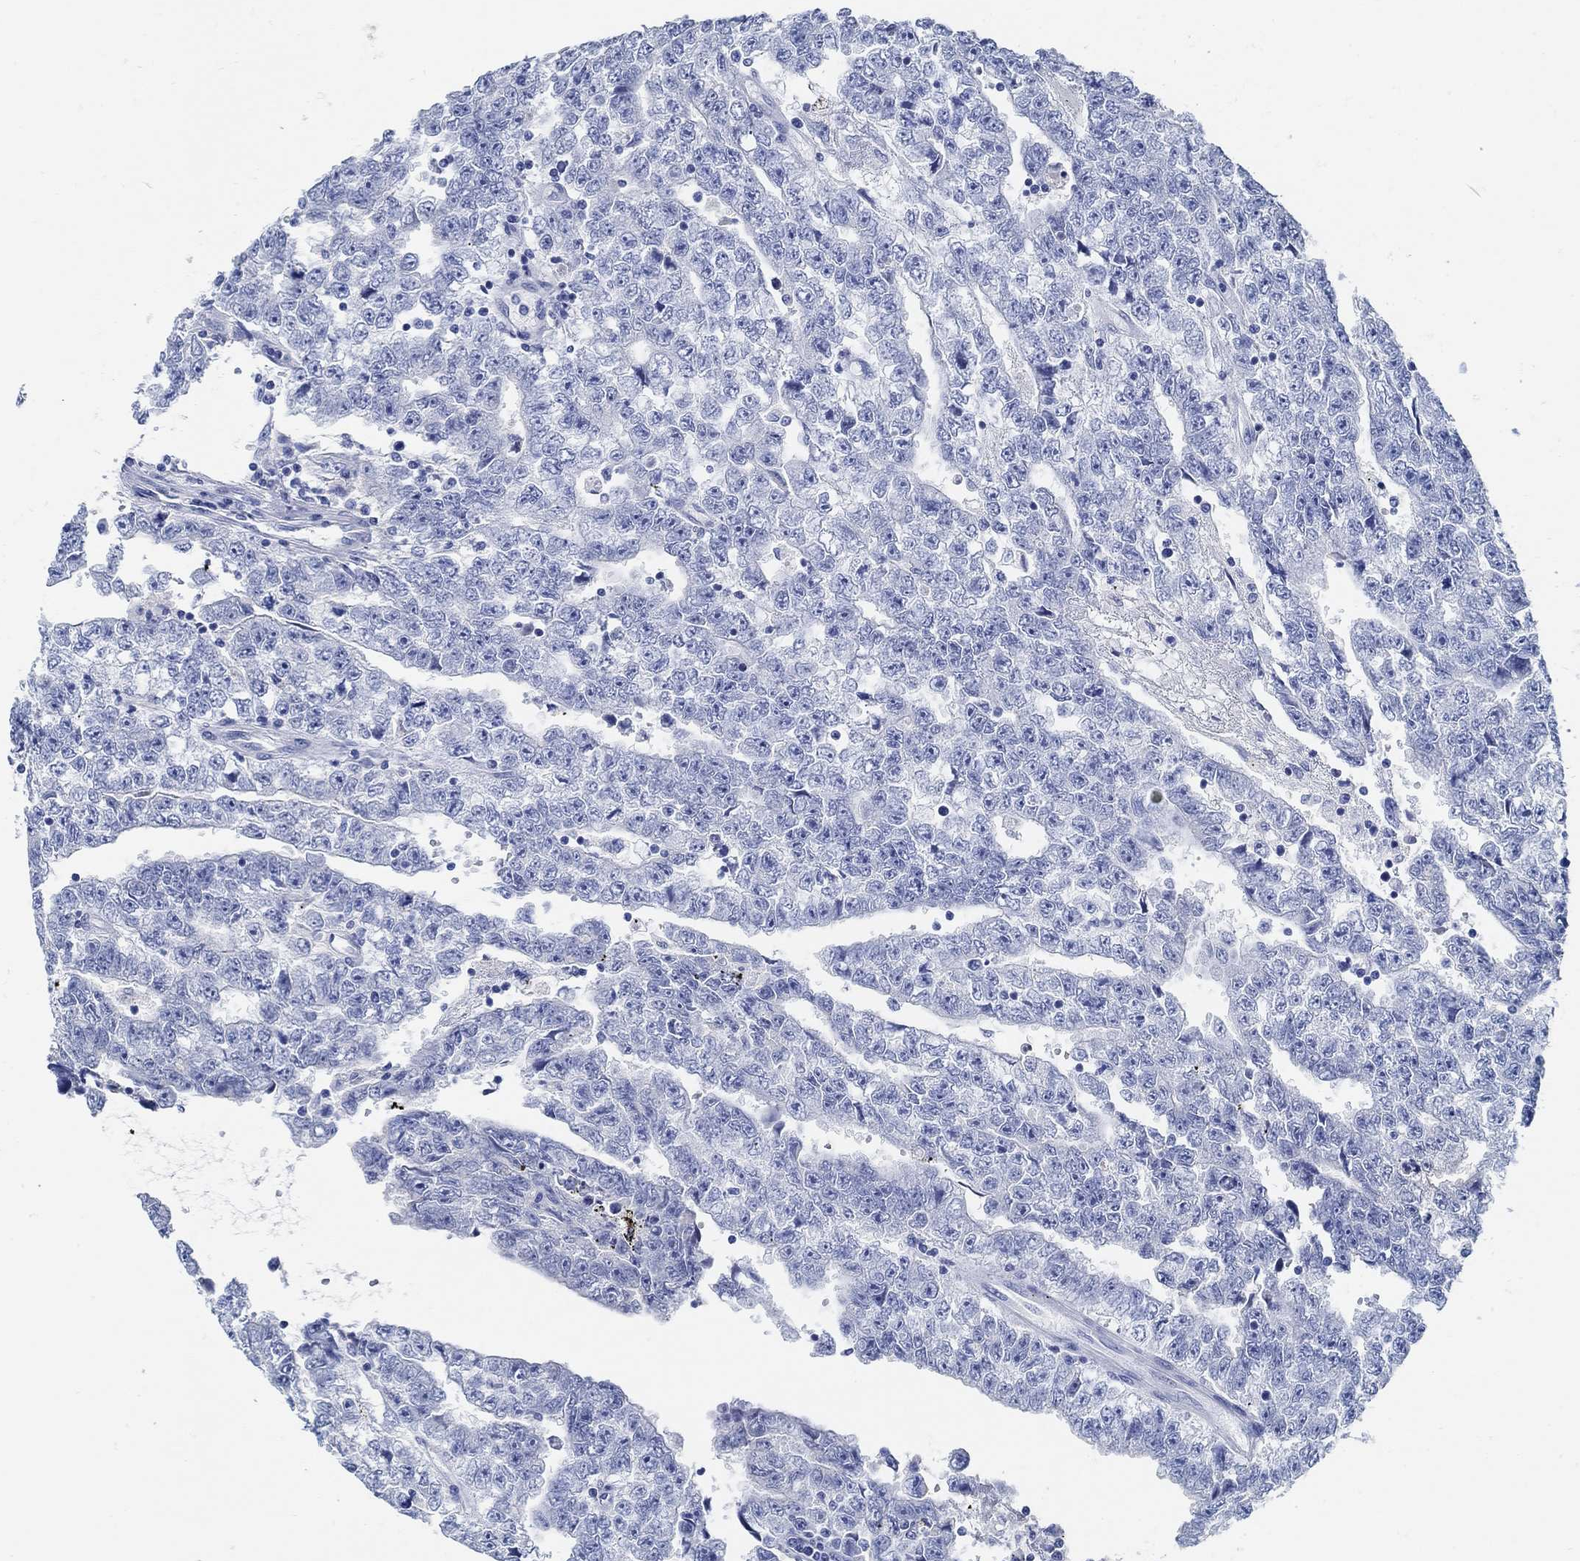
{"staining": {"intensity": "negative", "quantity": "none", "location": "none"}, "tissue": "testis cancer", "cell_type": "Tumor cells", "image_type": "cancer", "snomed": [{"axis": "morphology", "description": "Carcinoma, Embryonal, NOS"}, {"axis": "topography", "description": "Testis"}], "caption": "DAB immunohistochemical staining of human embryonal carcinoma (testis) reveals no significant staining in tumor cells.", "gene": "SLC45A1", "patient": {"sex": "male", "age": 25}}